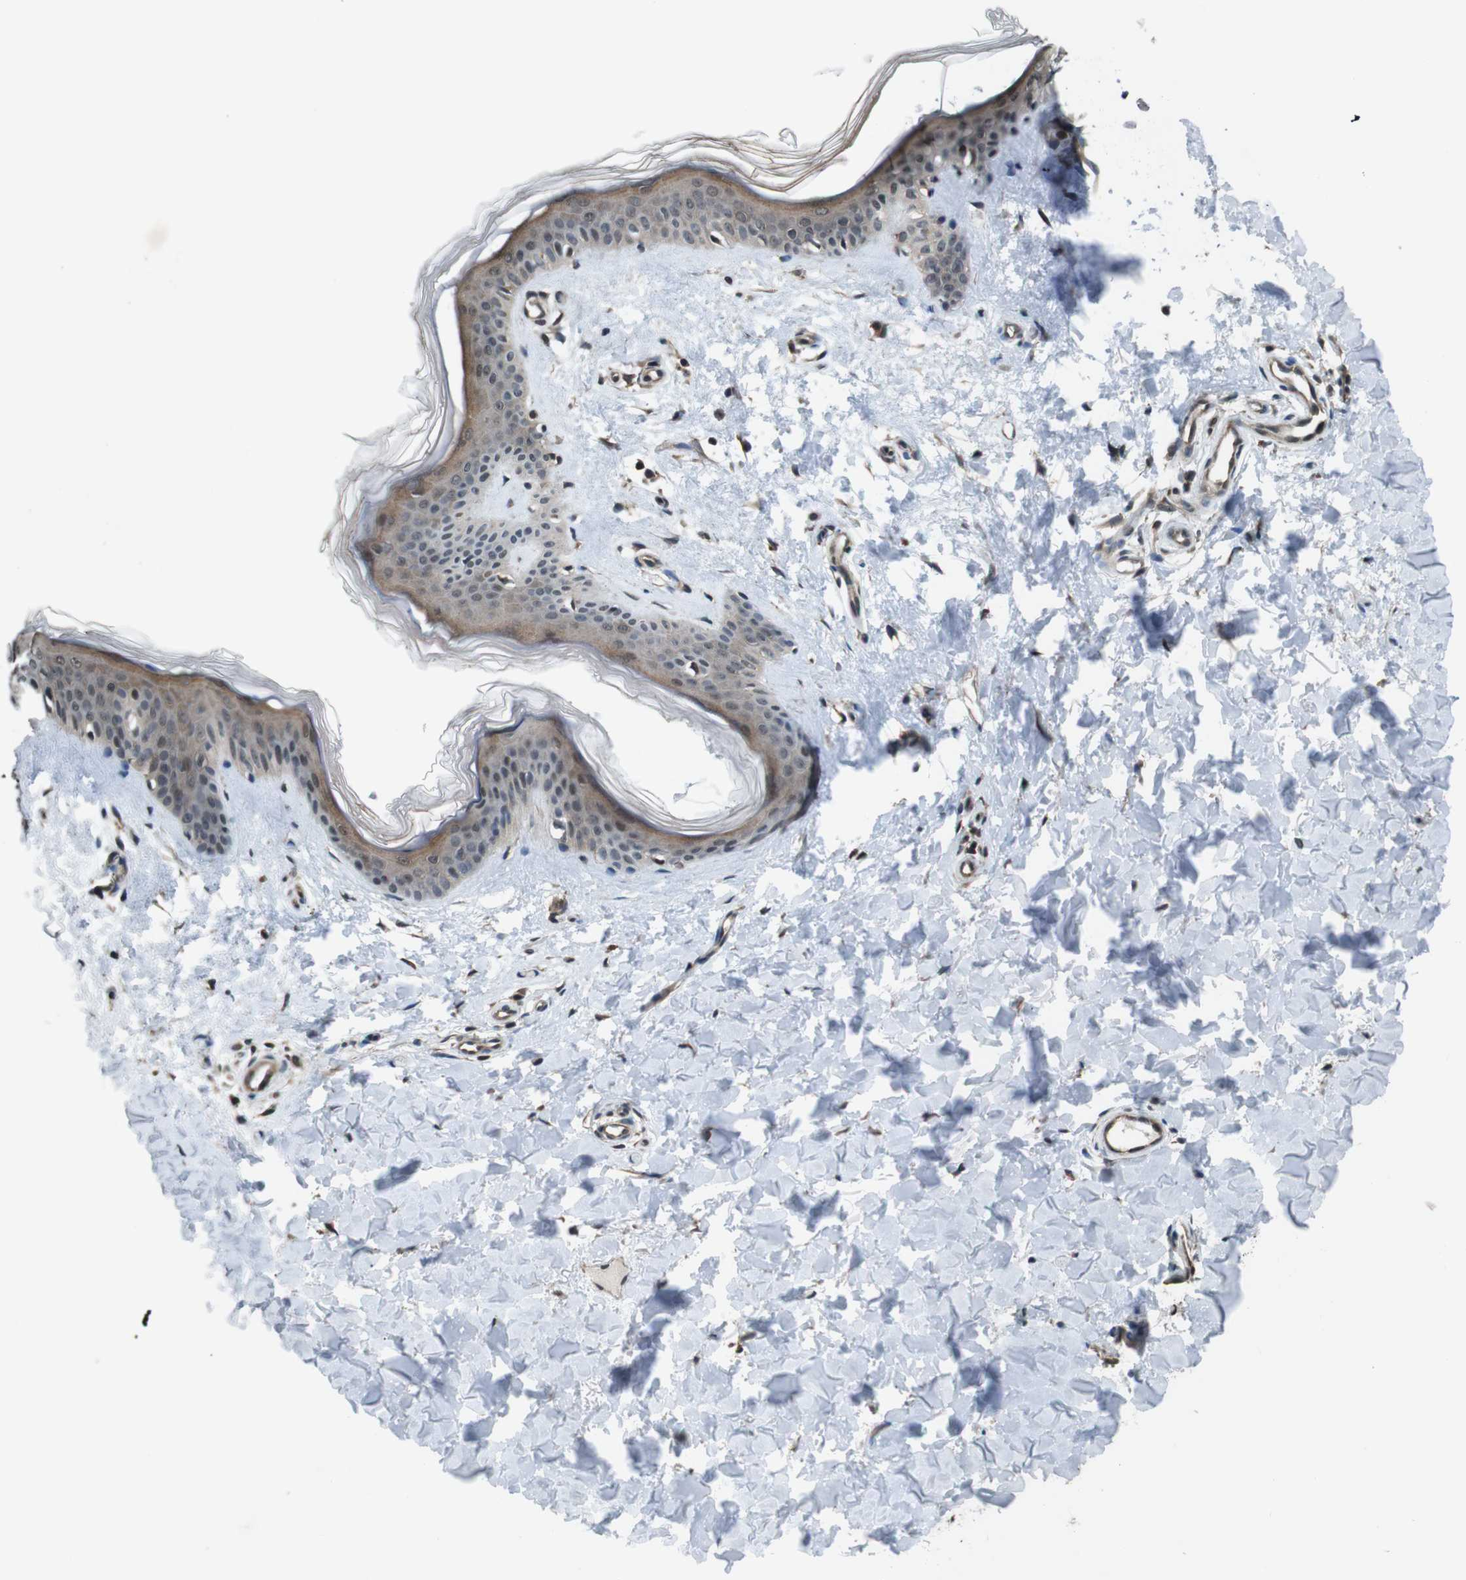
{"staining": {"intensity": "moderate", "quantity": ">75%", "location": "cytoplasmic/membranous"}, "tissue": "skin", "cell_type": "Fibroblasts", "image_type": "normal", "snomed": [{"axis": "morphology", "description": "Normal tissue, NOS"}, {"axis": "topography", "description": "Skin"}], "caption": "Moderate cytoplasmic/membranous expression is seen in about >75% of fibroblasts in benign skin. The protein is stained brown, and the nuclei are stained in blue (DAB (3,3'-diaminobenzidine) IHC with brightfield microscopy, high magnification).", "gene": "SOCS1", "patient": {"sex": "female", "age": 41}}